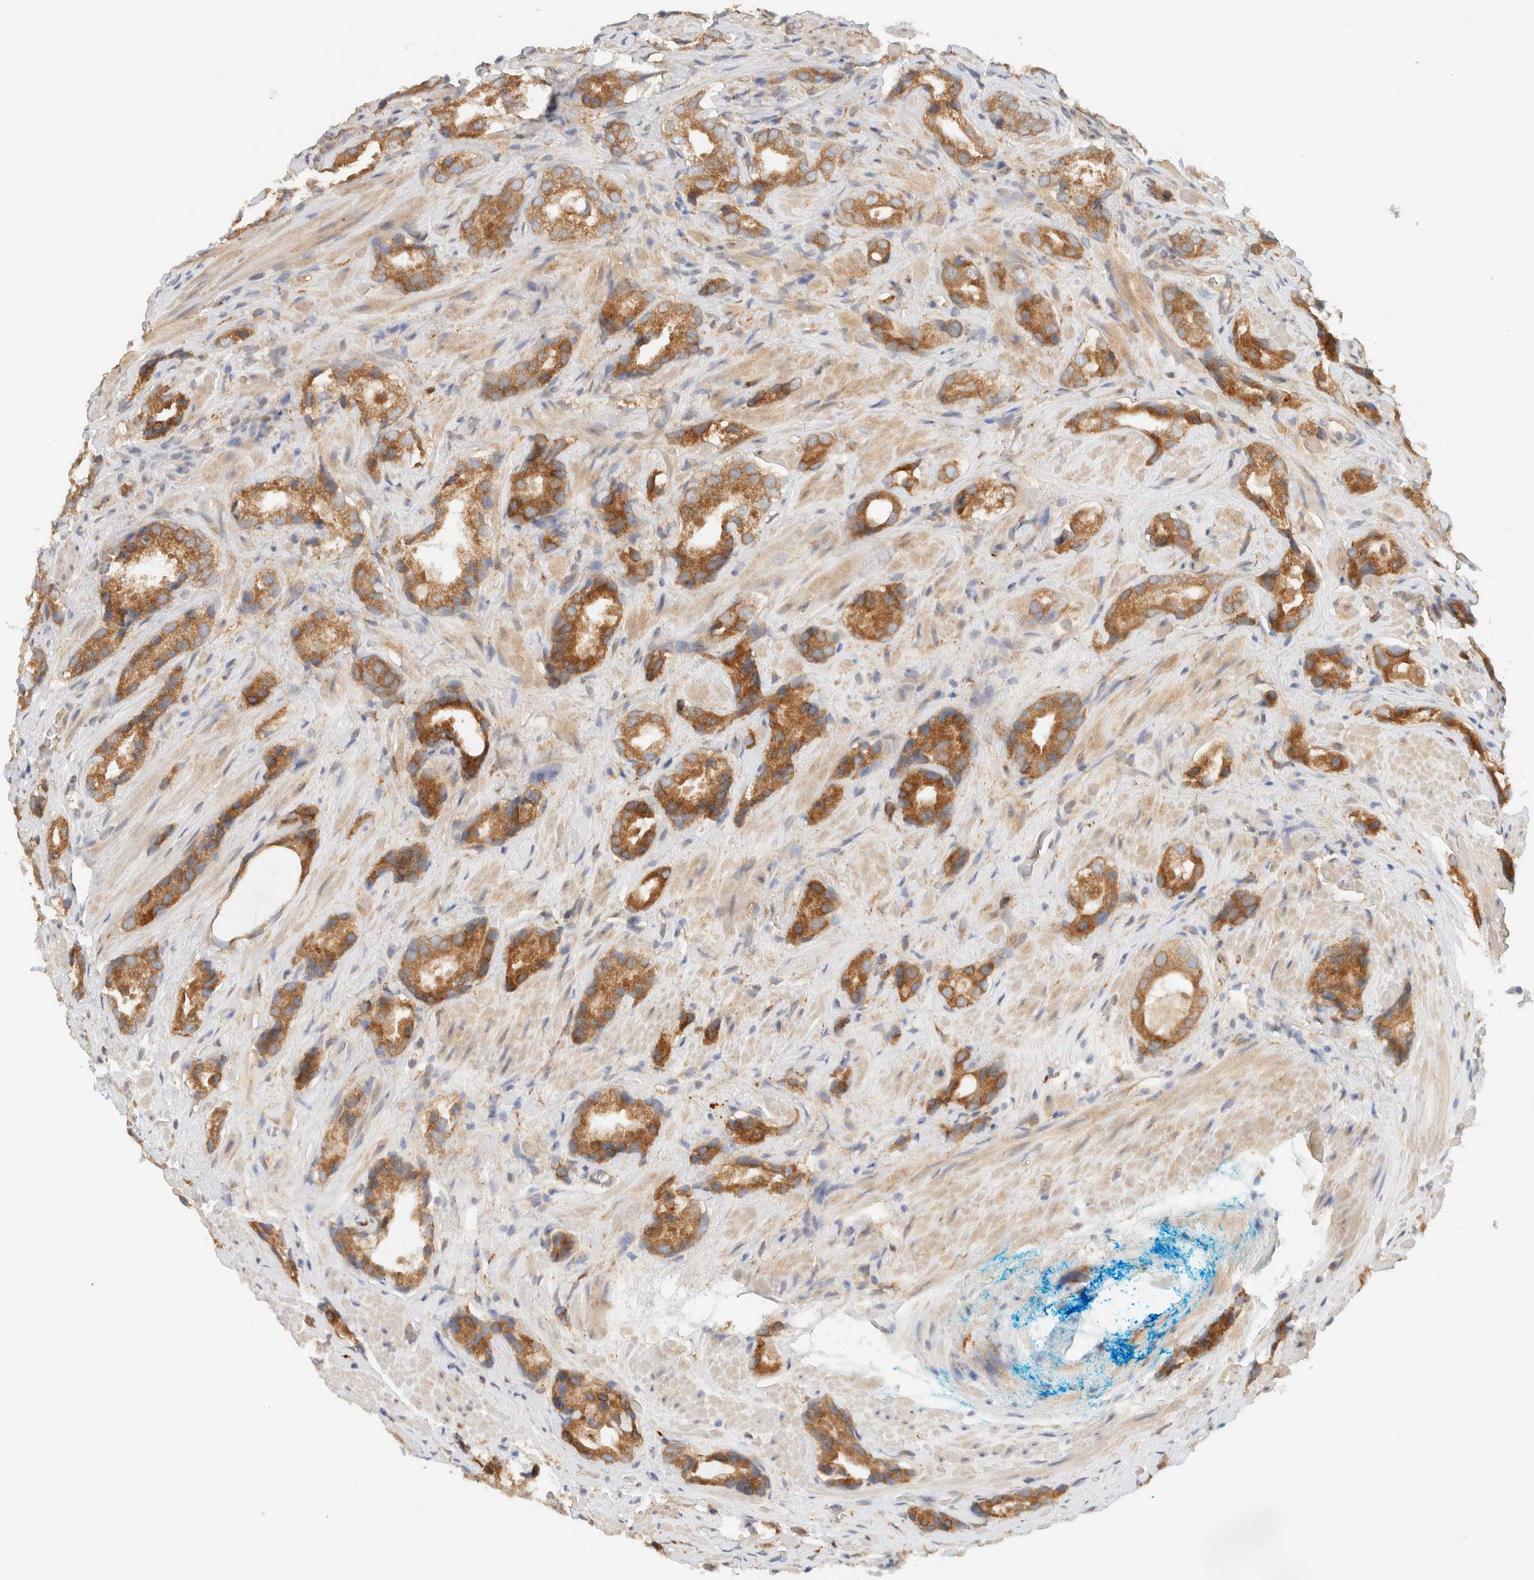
{"staining": {"intensity": "moderate", "quantity": ">75%", "location": "cytoplasmic/membranous"}, "tissue": "prostate cancer", "cell_type": "Tumor cells", "image_type": "cancer", "snomed": [{"axis": "morphology", "description": "Adenocarcinoma, High grade"}, {"axis": "topography", "description": "Prostate"}], "caption": "Tumor cells exhibit medium levels of moderate cytoplasmic/membranous expression in about >75% of cells in human prostate high-grade adenocarcinoma.", "gene": "NT5C", "patient": {"sex": "male", "age": 63}}